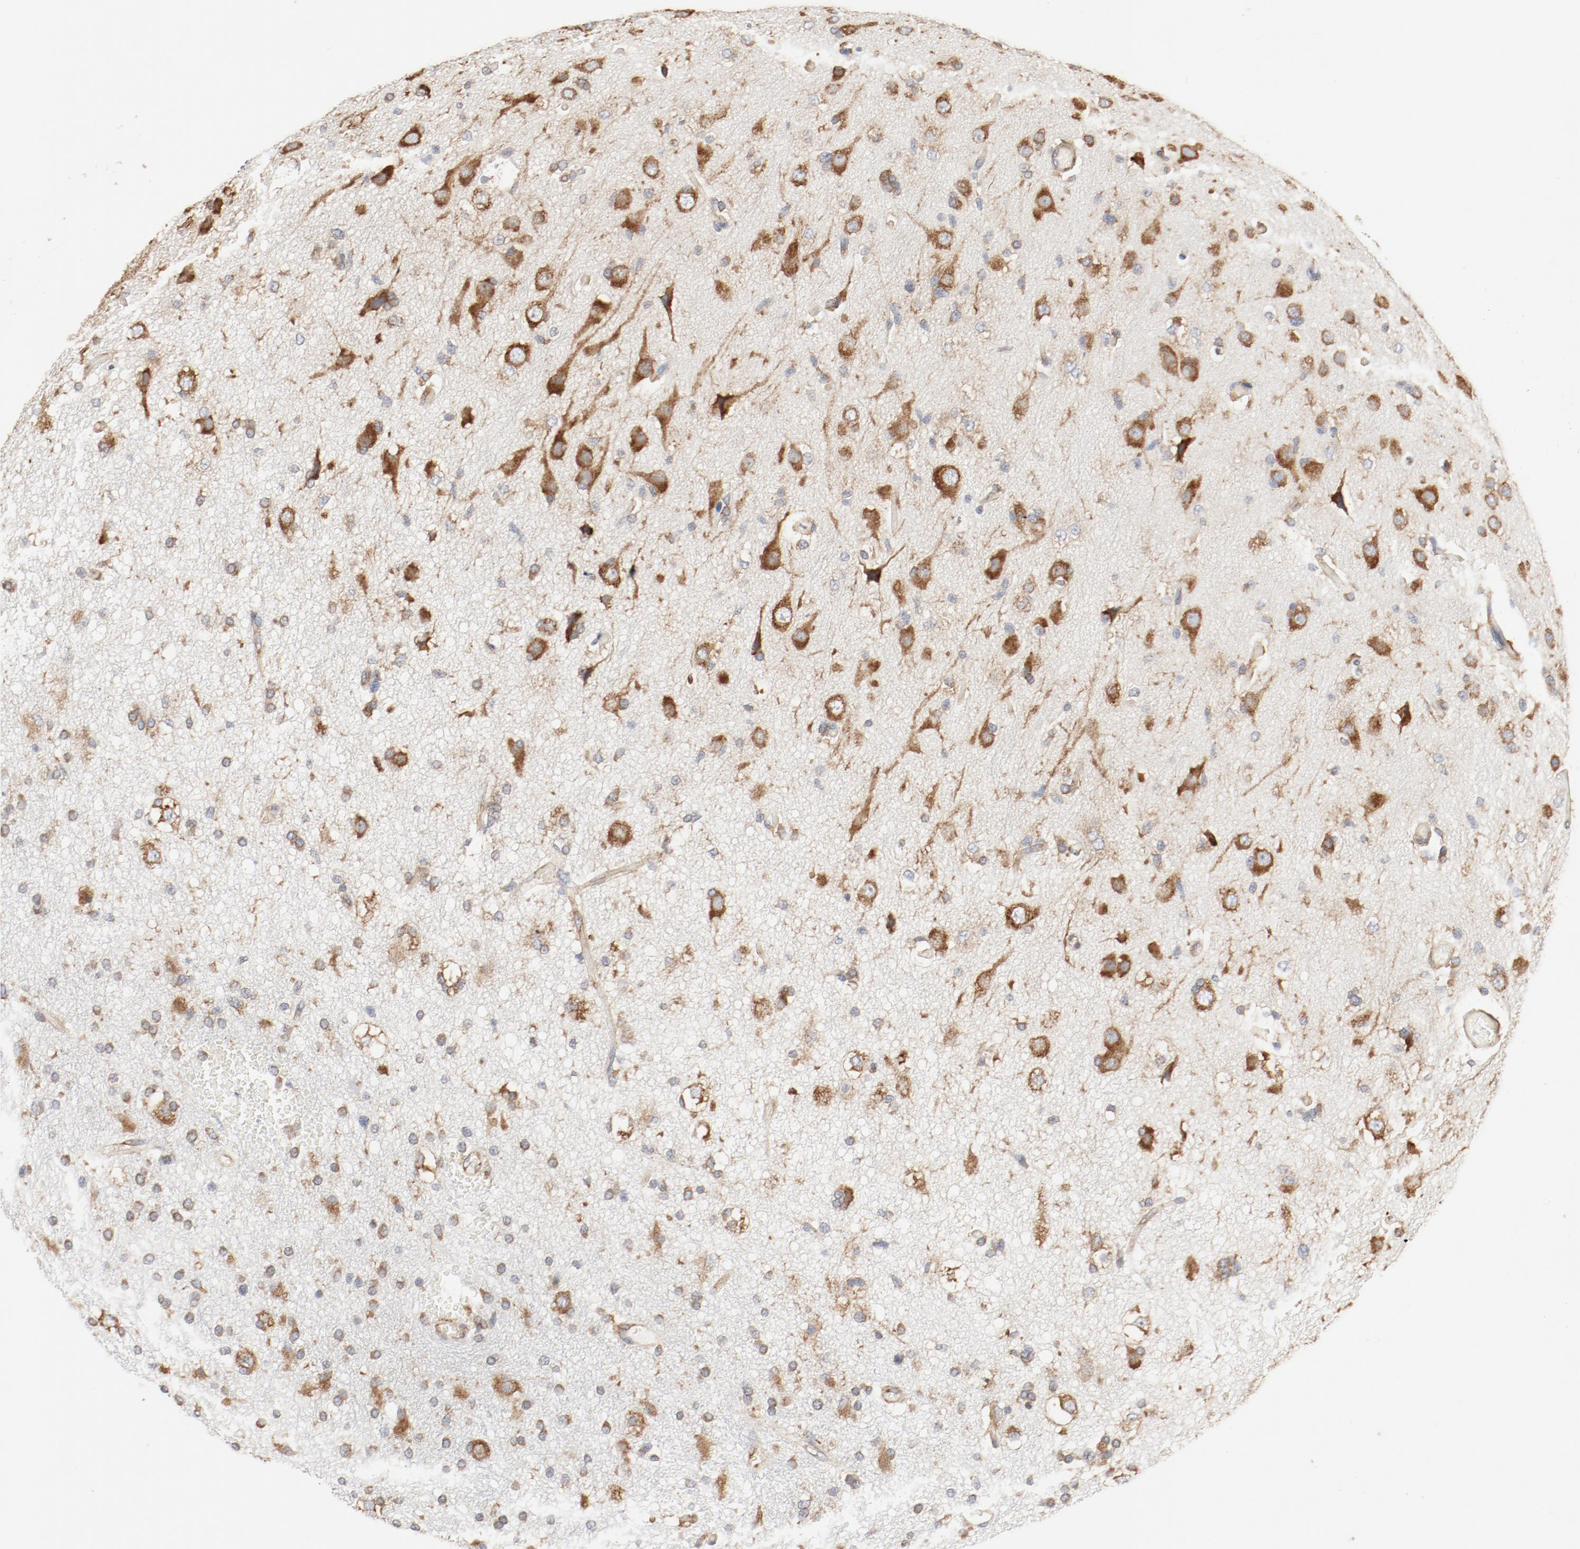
{"staining": {"intensity": "moderate", "quantity": ">75%", "location": "cytoplasmic/membranous"}, "tissue": "glioma", "cell_type": "Tumor cells", "image_type": "cancer", "snomed": [{"axis": "morphology", "description": "Glioma, malignant, High grade"}, {"axis": "topography", "description": "Brain"}], "caption": "Glioma was stained to show a protein in brown. There is medium levels of moderate cytoplasmic/membranous staining in approximately >75% of tumor cells. (DAB IHC with brightfield microscopy, high magnification).", "gene": "RPS6", "patient": {"sex": "male", "age": 33}}